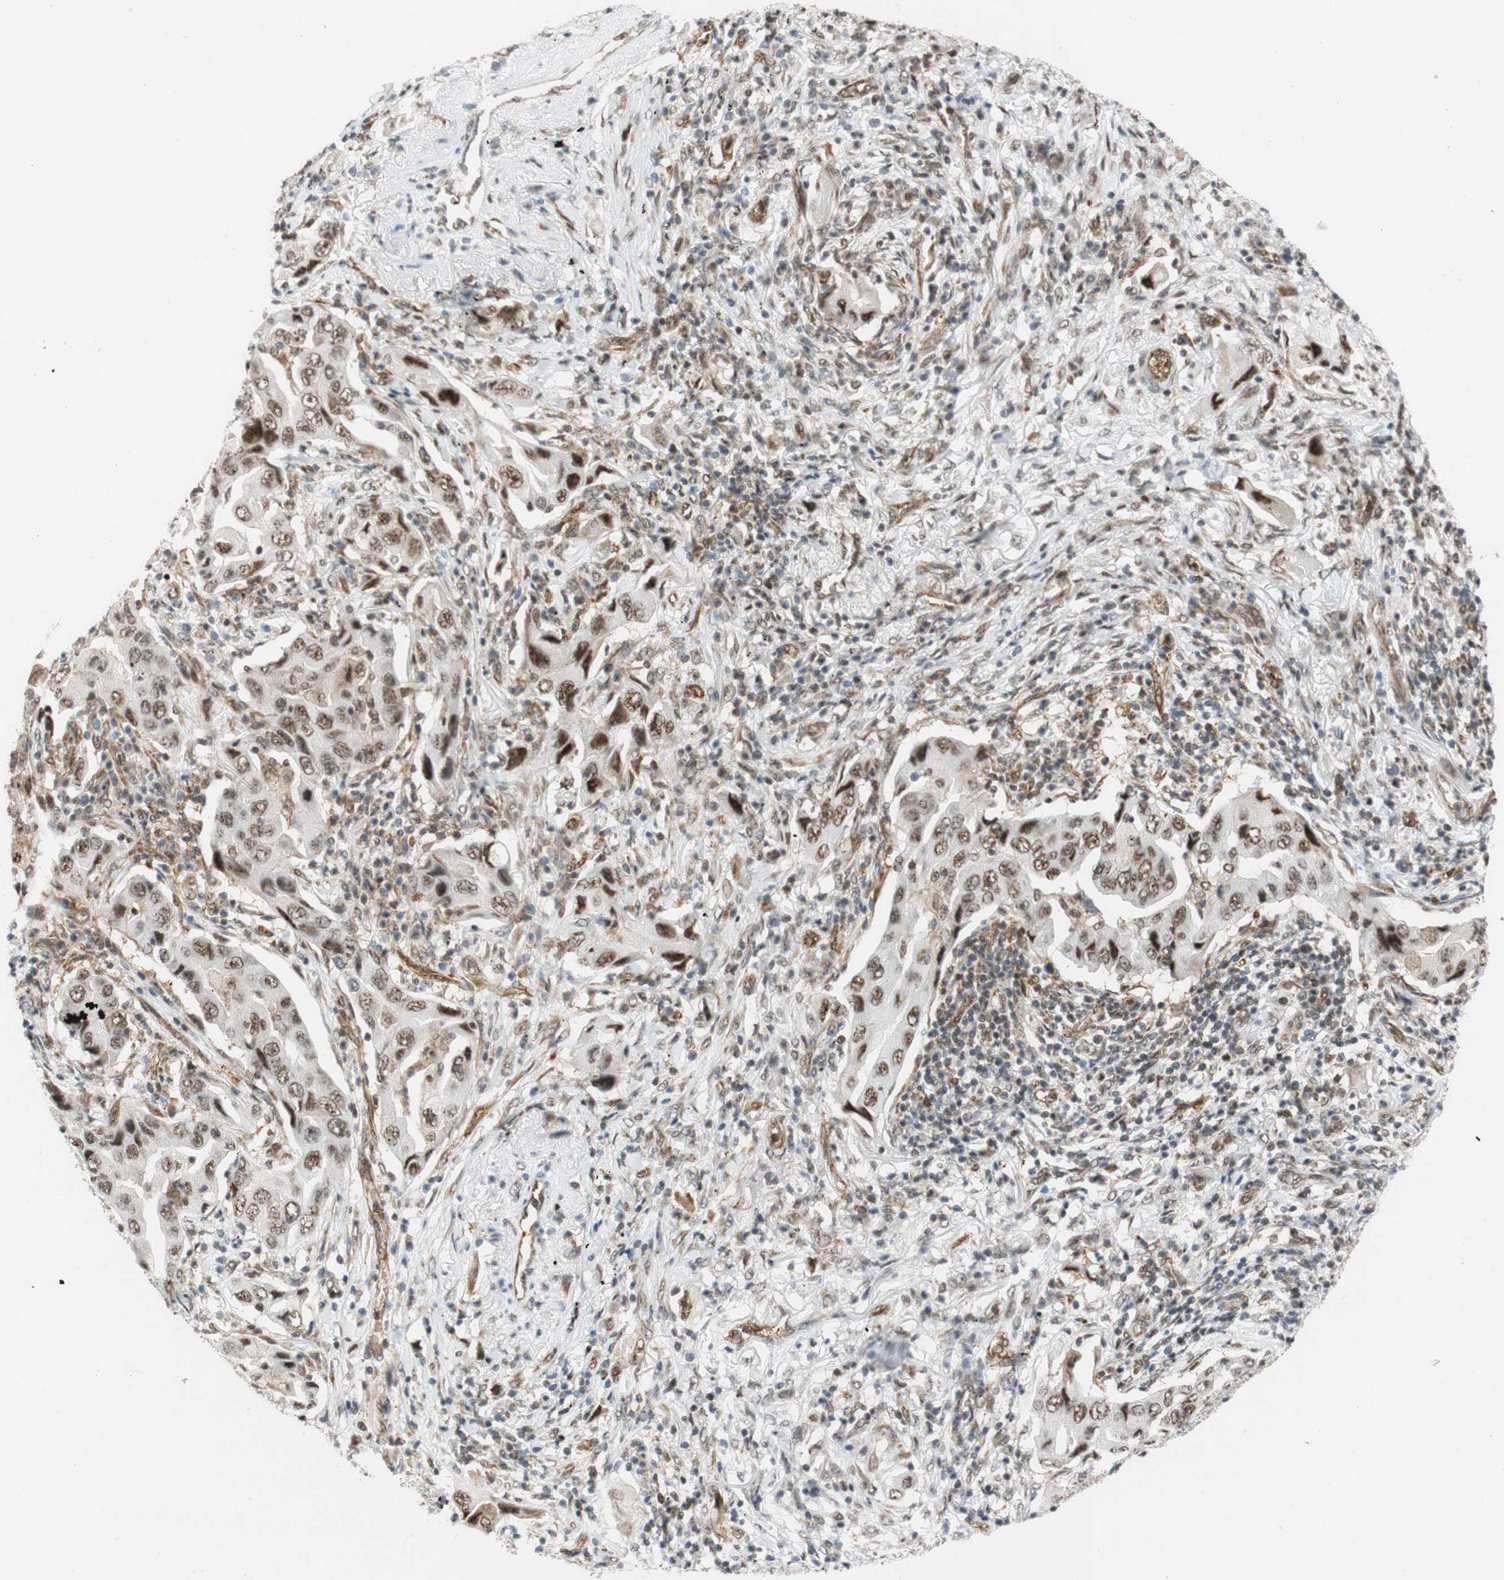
{"staining": {"intensity": "strong", "quantity": ">75%", "location": "nuclear"}, "tissue": "lung cancer", "cell_type": "Tumor cells", "image_type": "cancer", "snomed": [{"axis": "morphology", "description": "Adenocarcinoma, NOS"}, {"axis": "topography", "description": "Lung"}], "caption": "Human lung adenocarcinoma stained with a brown dye displays strong nuclear positive staining in approximately >75% of tumor cells.", "gene": "SAP18", "patient": {"sex": "female", "age": 65}}